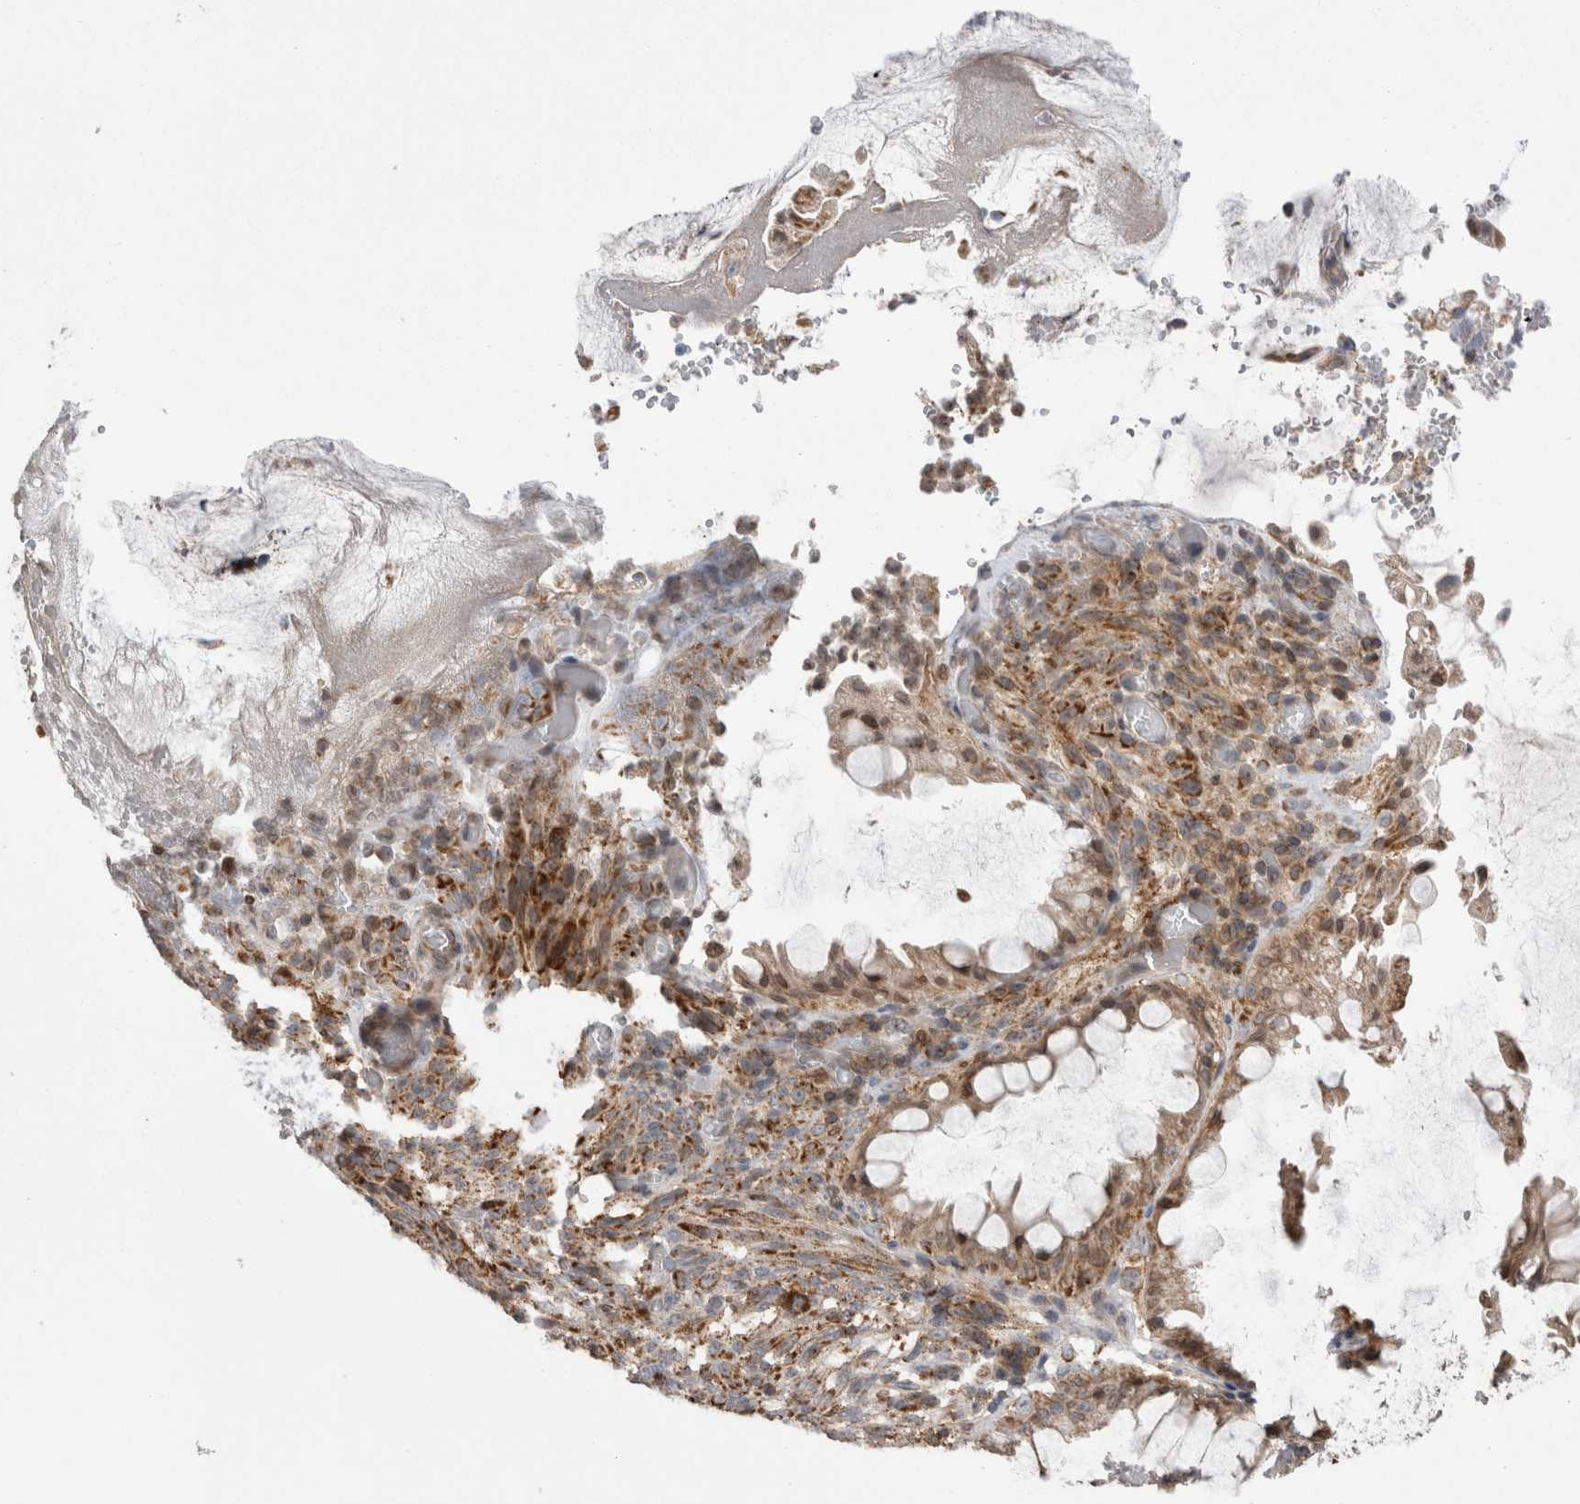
{"staining": {"intensity": "weak", "quantity": ">75%", "location": "cytoplasmic/membranous"}, "tissue": "melanoma", "cell_type": "Tumor cells", "image_type": "cancer", "snomed": [{"axis": "morphology", "description": "Malignant melanoma, NOS"}, {"axis": "topography", "description": "Rectum"}], "caption": "This is a histology image of immunohistochemistry (IHC) staining of malignant melanoma, which shows weak expression in the cytoplasmic/membranous of tumor cells.", "gene": "DARS2", "patient": {"sex": "female", "age": 81}}